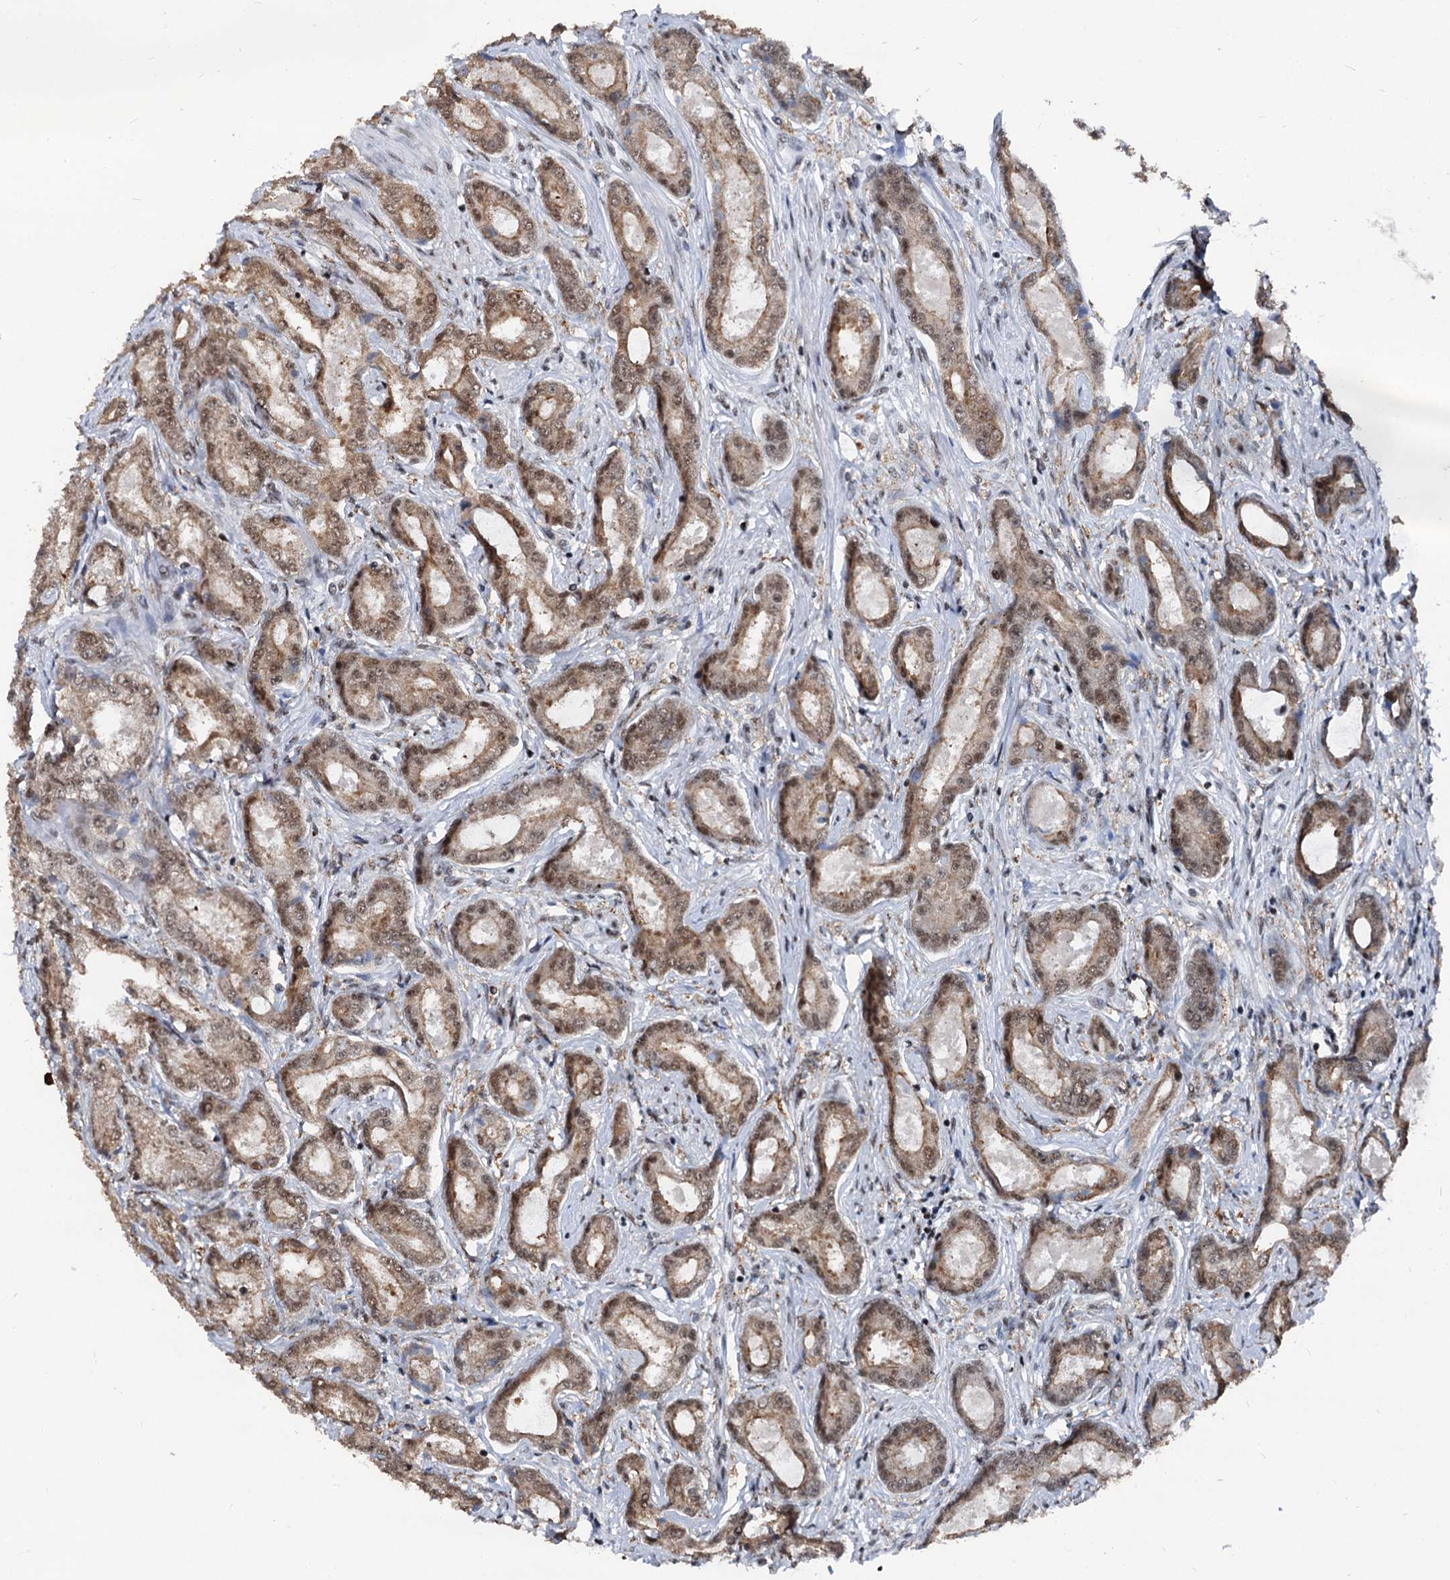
{"staining": {"intensity": "moderate", "quantity": "25%-75%", "location": "cytoplasmic/membranous,nuclear"}, "tissue": "prostate cancer", "cell_type": "Tumor cells", "image_type": "cancer", "snomed": [{"axis": "morphology", "description": "Adenocarcinoma, Low grade"}, {"axis": "topography", "description": "Prostate"}], "caption": "Adenocarcinoma (low-grade) (prostate) stained with immunohistochemistry demonstrates moderate cytoplasmic/membranous and nuclear positivity in approximately 25%-75% of tumor cells. (IHC, brightfield microscopy, high magnification).", "gene": "DDX23", "patient": {"sex": "male", "age": 68}}